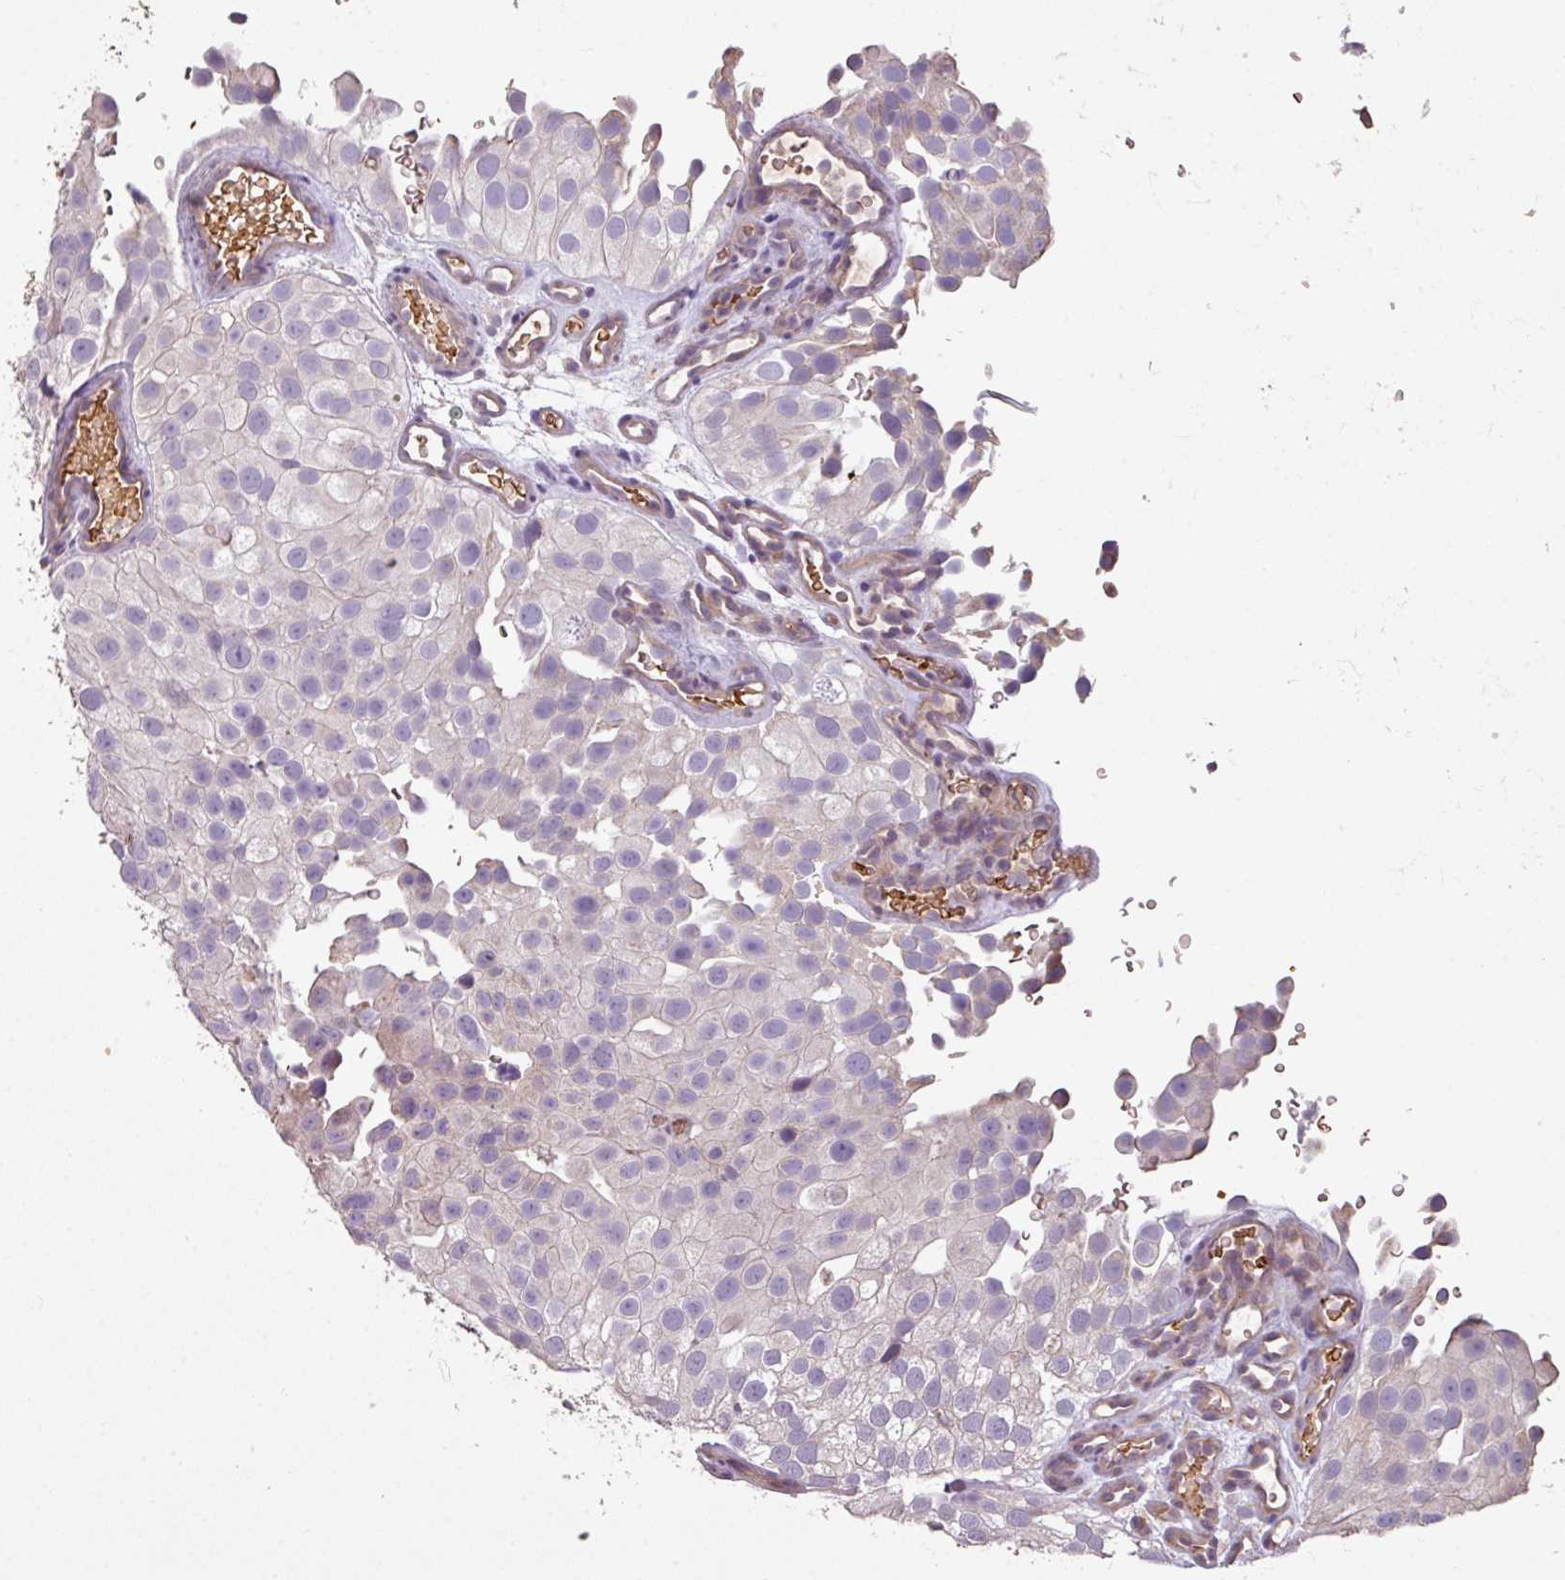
{"staining": {"intensity": "negative", "quantity": "none", "location": "none"}, "tissue": "urothelial cancer", "cell_type": "Tumor cells", "image_type": "cancer", "snomed": [{"axis": "morphology", "description": "Urothelial carcinoma, Low grade"}, {"axis": "topography", "description": "Urinary bladder"}], "caption": "High magnification brightfield microscopy of urothelial carcinoma (low-grade) stained with DAB (brown) and counterstained with hematoxylin (blue): tumor cells show no significant positivity. (DAB (3,3'-diaminobenzidine) immunohistochemistry (IHC) visualized using brightfield microscopy, high magnification).", "gene": "NHSL2", "patient": {"sex": "male", "age": 78}}